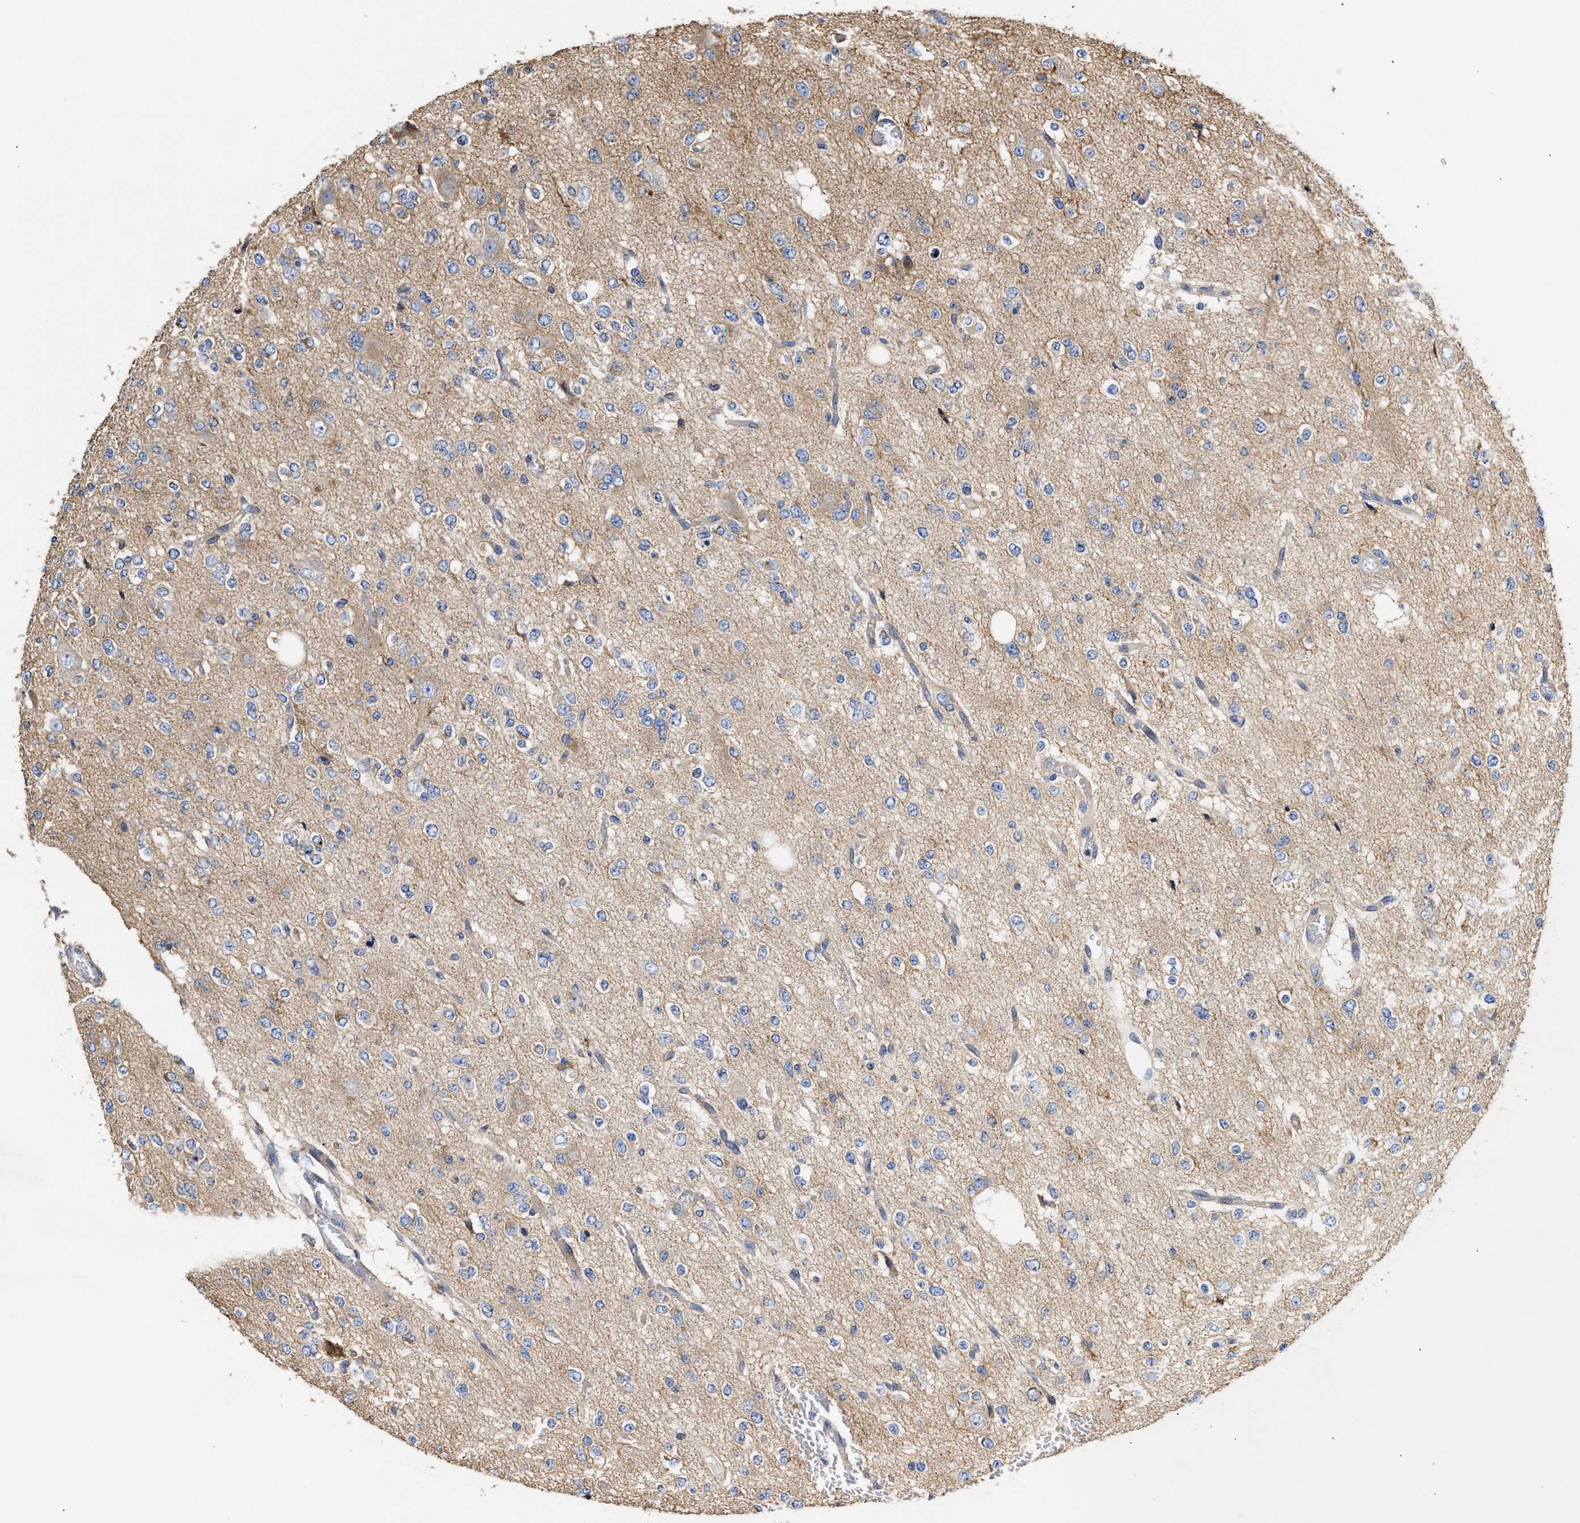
{"staining": {"intensity": "negative", "quantity": "none", "location": "none"}, "tissue": "glioma", "cell_type": "Tumor cells", "image_type": "cancer", "snomed": [{"axis": "morphology", "description": "Glioma, malignant, Low grade"}, {"axis": "topography", "description": "Brain"}], "caption": "The histopathology image shows no staining of tumor cells in malignant low-grade glioma.", "gene": "MALSU1", "patient": {"sex": "male", "age": 38}}